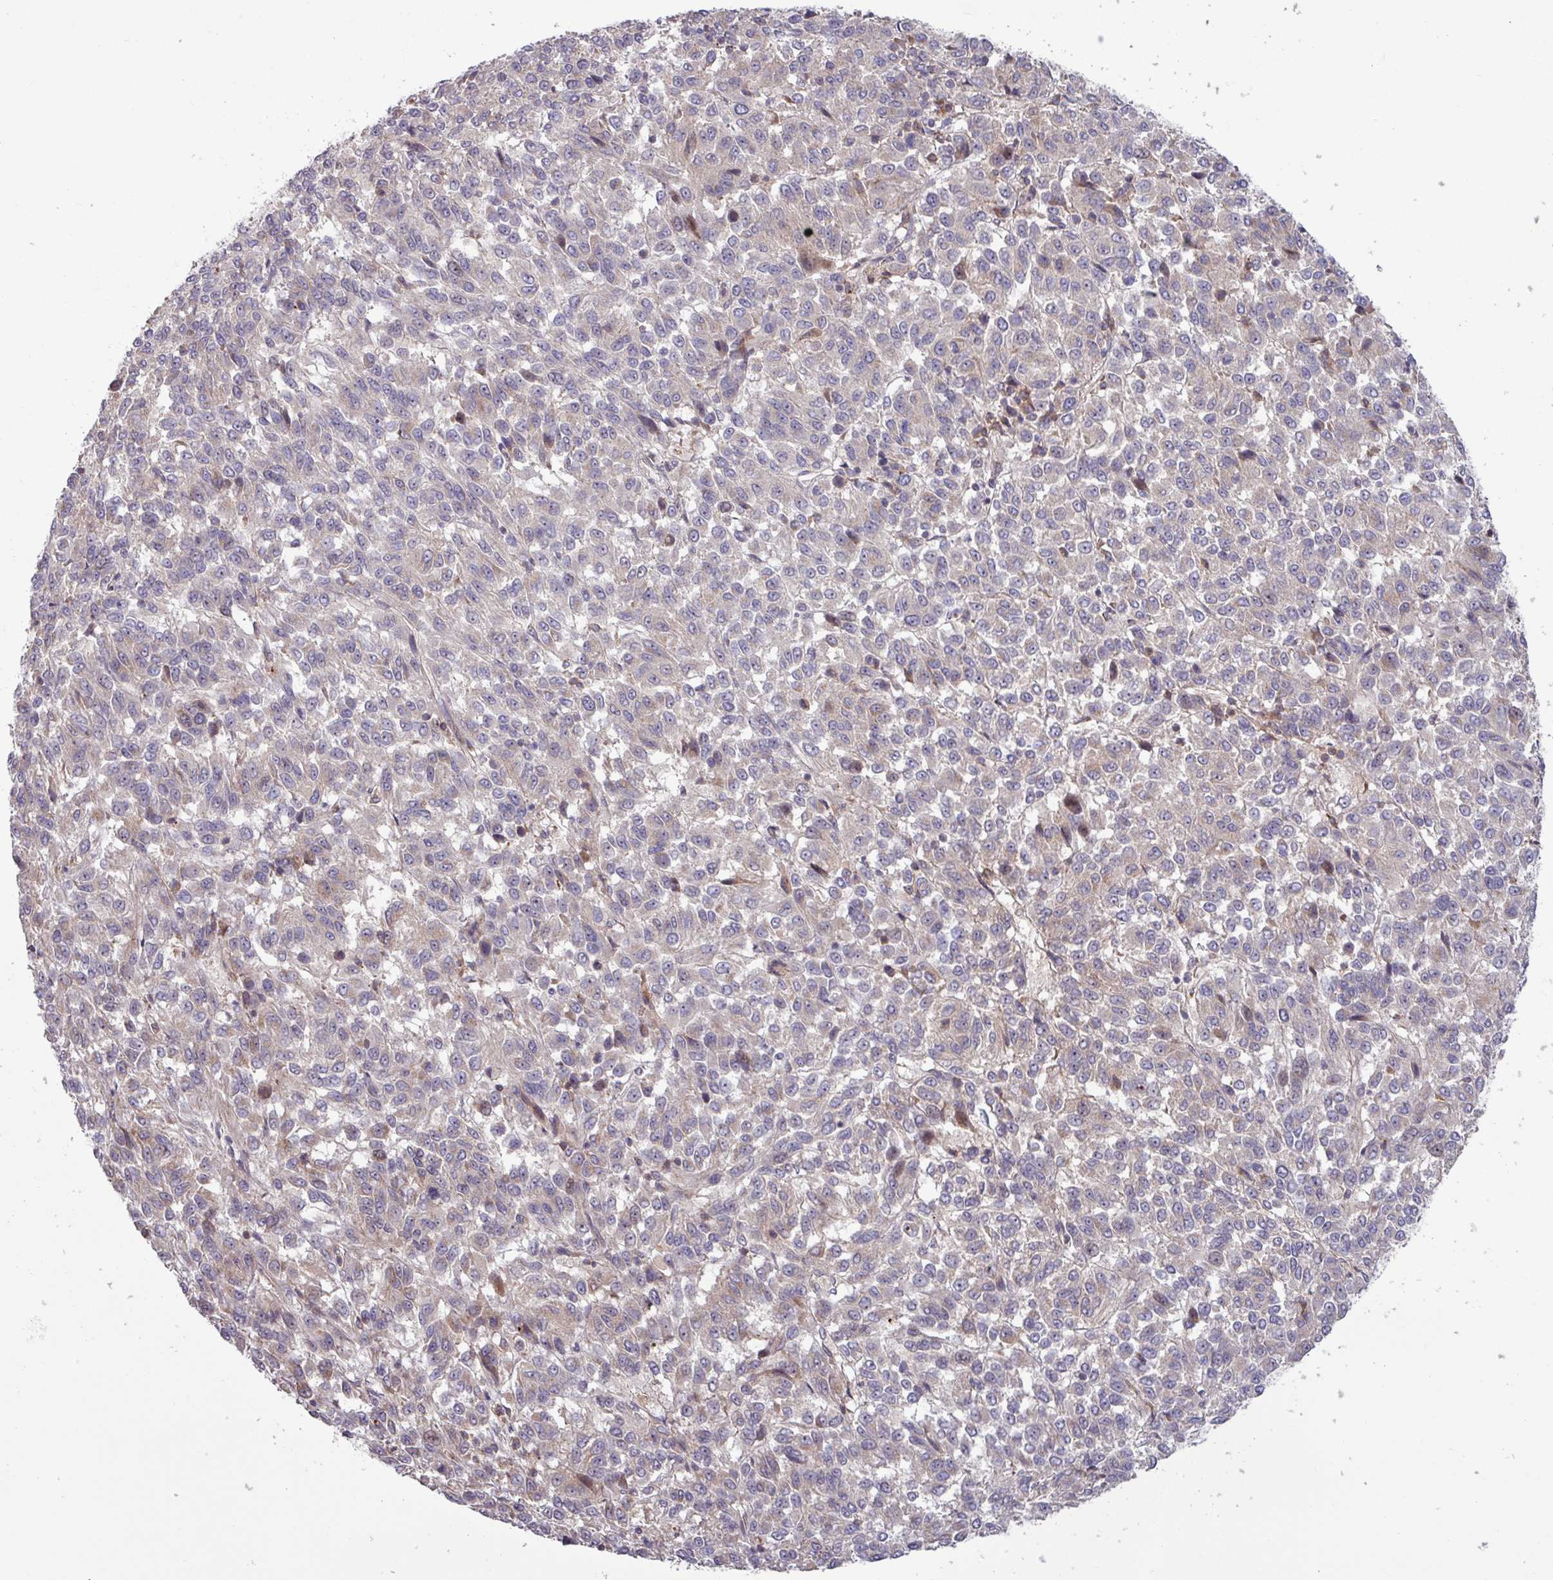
{"staining": {"intensity": "weak", "quantity": "25%-75%", "location": "cytoplasmic/membranous"}, "tissue": "melanoma", "cell_type": "Tumor cells", "image_type": "cancer", "snomed": [{"axis": "morphology", "description": "Malignant melanoma, Metastatic site"}, {"axis": "topography", "description": "Lung"}], "caption": "An IHC photomicrograph of tumor tissue is shown. Protein staining in brown labels weak cytoplasmic/membranous positivity in malignant melanoma (metastatic site) within tumor cells. The protein of interest is stained brown, and the nuclei are stained in blue (DAB (3,3'-diaminobenzidine) IHC with brightfield microscopy, high magnification).", "gene": "TNFSF12", "patient": {"sex": "male", "age": 64}}